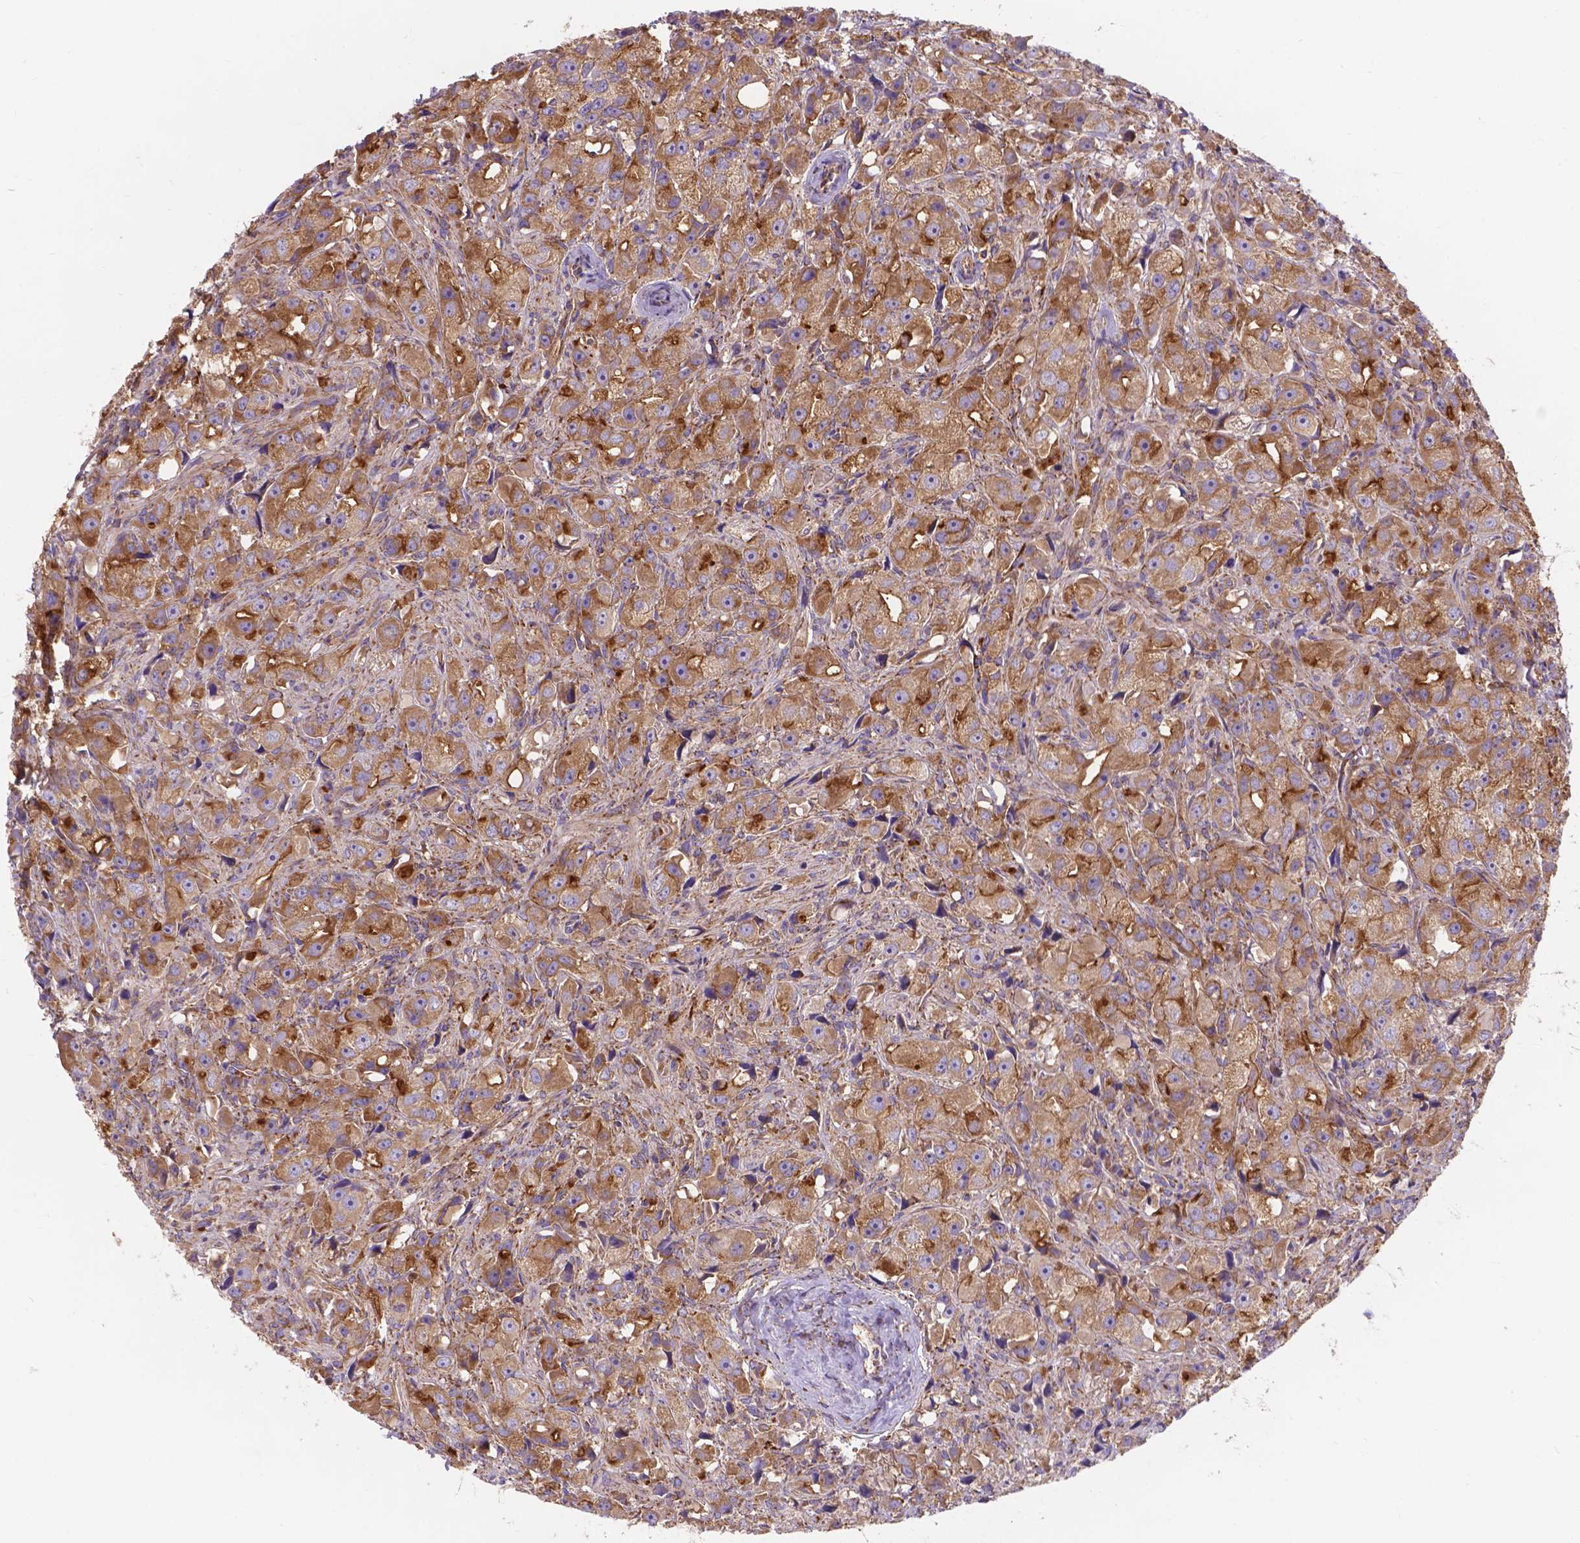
{"staining": {"intensity": "moderate", "quantity": ">75%", "location": "cytoplasmic/membranous"}, "tissue": "prostate cancer", "cell_type": "Tumor cells", "image_type": "cancer", "snomed": [{"axis": "morphology", "description": "Adenocarcinoma, High grade"}, {"axis": "topography", "description": "Prostate"}], "caption": "Adenocarcinoma (high-grade) (prostate) stained with immunohistochemistry (IHC) shows moderate cytoplasmic/membranous expression in approximately >75% of tumor cells. Immunohistochemistry (ihc) stains the protein in brown and the nuclei are stained blue.", "gene": "AK3", "patient": {"sex": "male", "age": 75}}